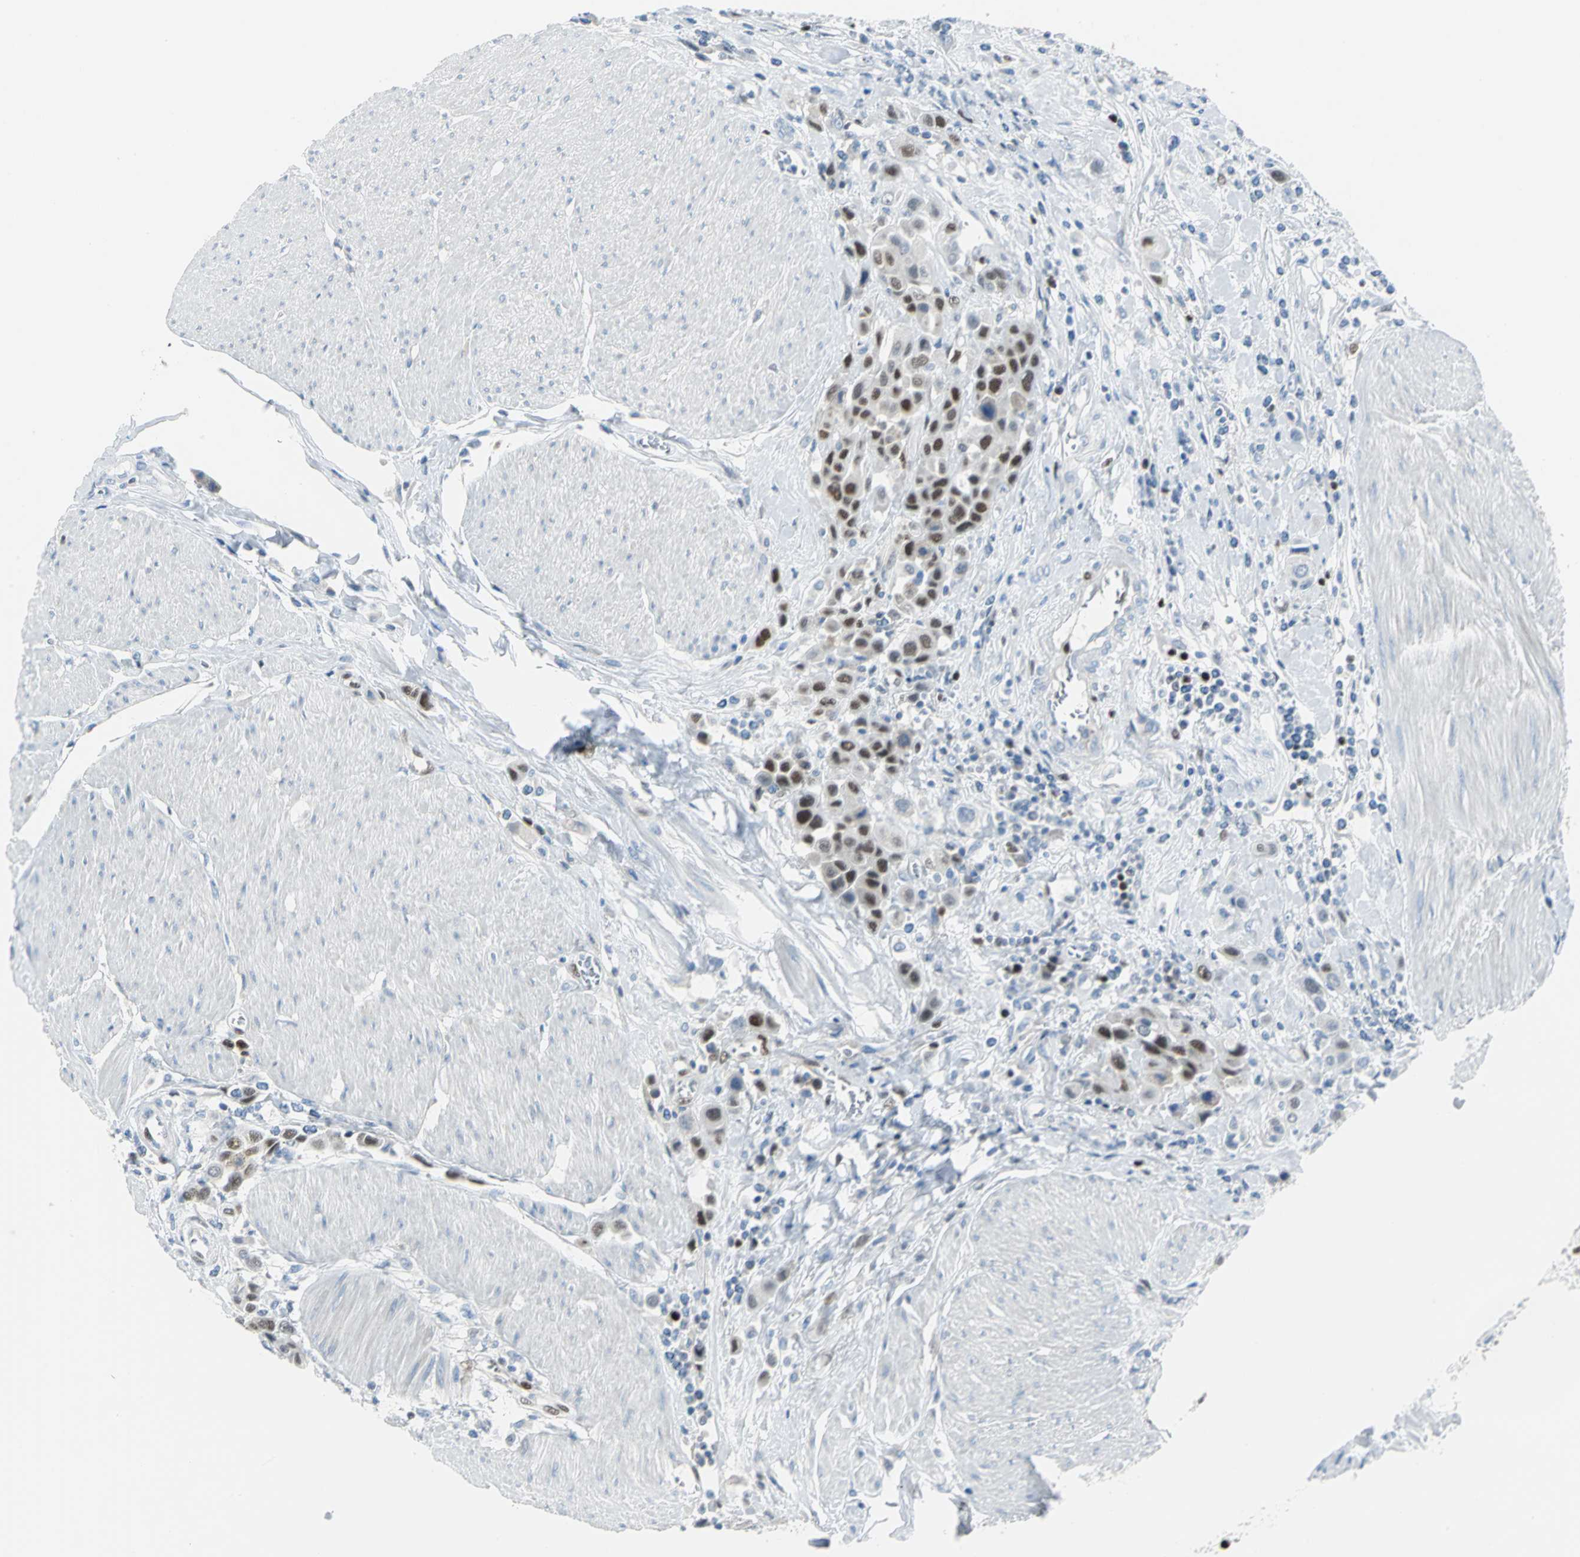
{"staining": {"intensity": "strong", "quantity": ">75%", "location": "nuclear"}, "tissue": "urothelial cancer", "cell_type": "Tumor cells", "image_type": "cancer", "snomed": [{"axis": "morphology", "description": "Urothelial carcinoma, High grade"}, {"axis": "topography", "description": "Urinary bladder"}], "caption": "The micrograph demonstrates immunohistochemical staining of high-grade urothelial carcinoma. There is strong nuclear expression is appreciated in approximately >75% of tumor cells.", "gene": "MCM4", "patient": {"sex": "male", "age": 50}}